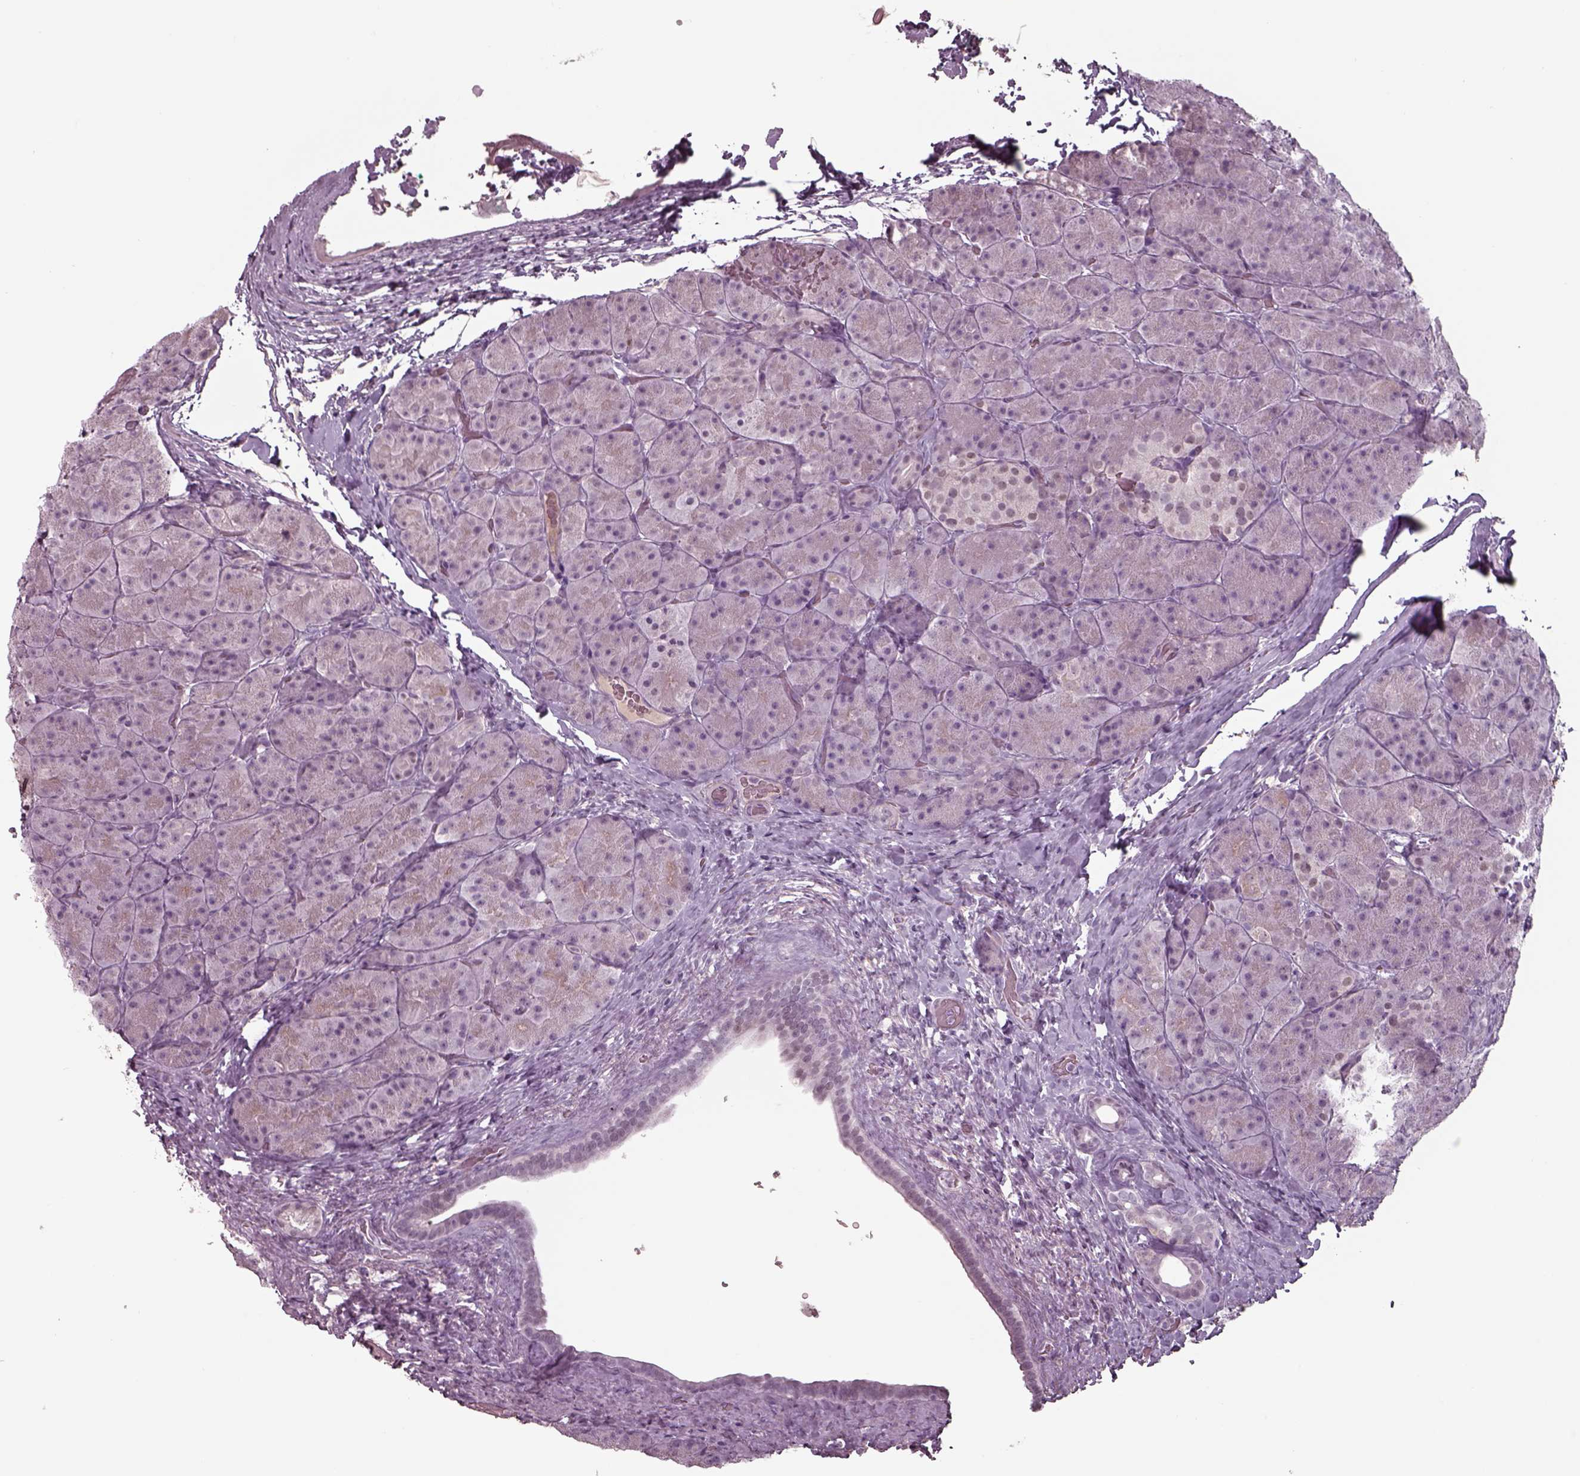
{"staining": {"intensity": "negative", "quantity": "none", "location": "none"}, "tissue": "pancreas", "cell_type": "Exocrine glandular cells", "image_type": "normal", "snomed": [{"axis": "morphology", "description": "Normal tissue, NOS"}, {"axis": "topography", "description": "Pancreas"}], "caption": "Normal pancreas was stained to show a protein in brown. There is no significant staining in exocrine glandular cells. (DAB (3,3'-diaminobenzidine) immunohistochemistry with hematoxylin counter stain).", "gene": "SEPTIN14", "patient": {"sex": "male", "age": 57}}